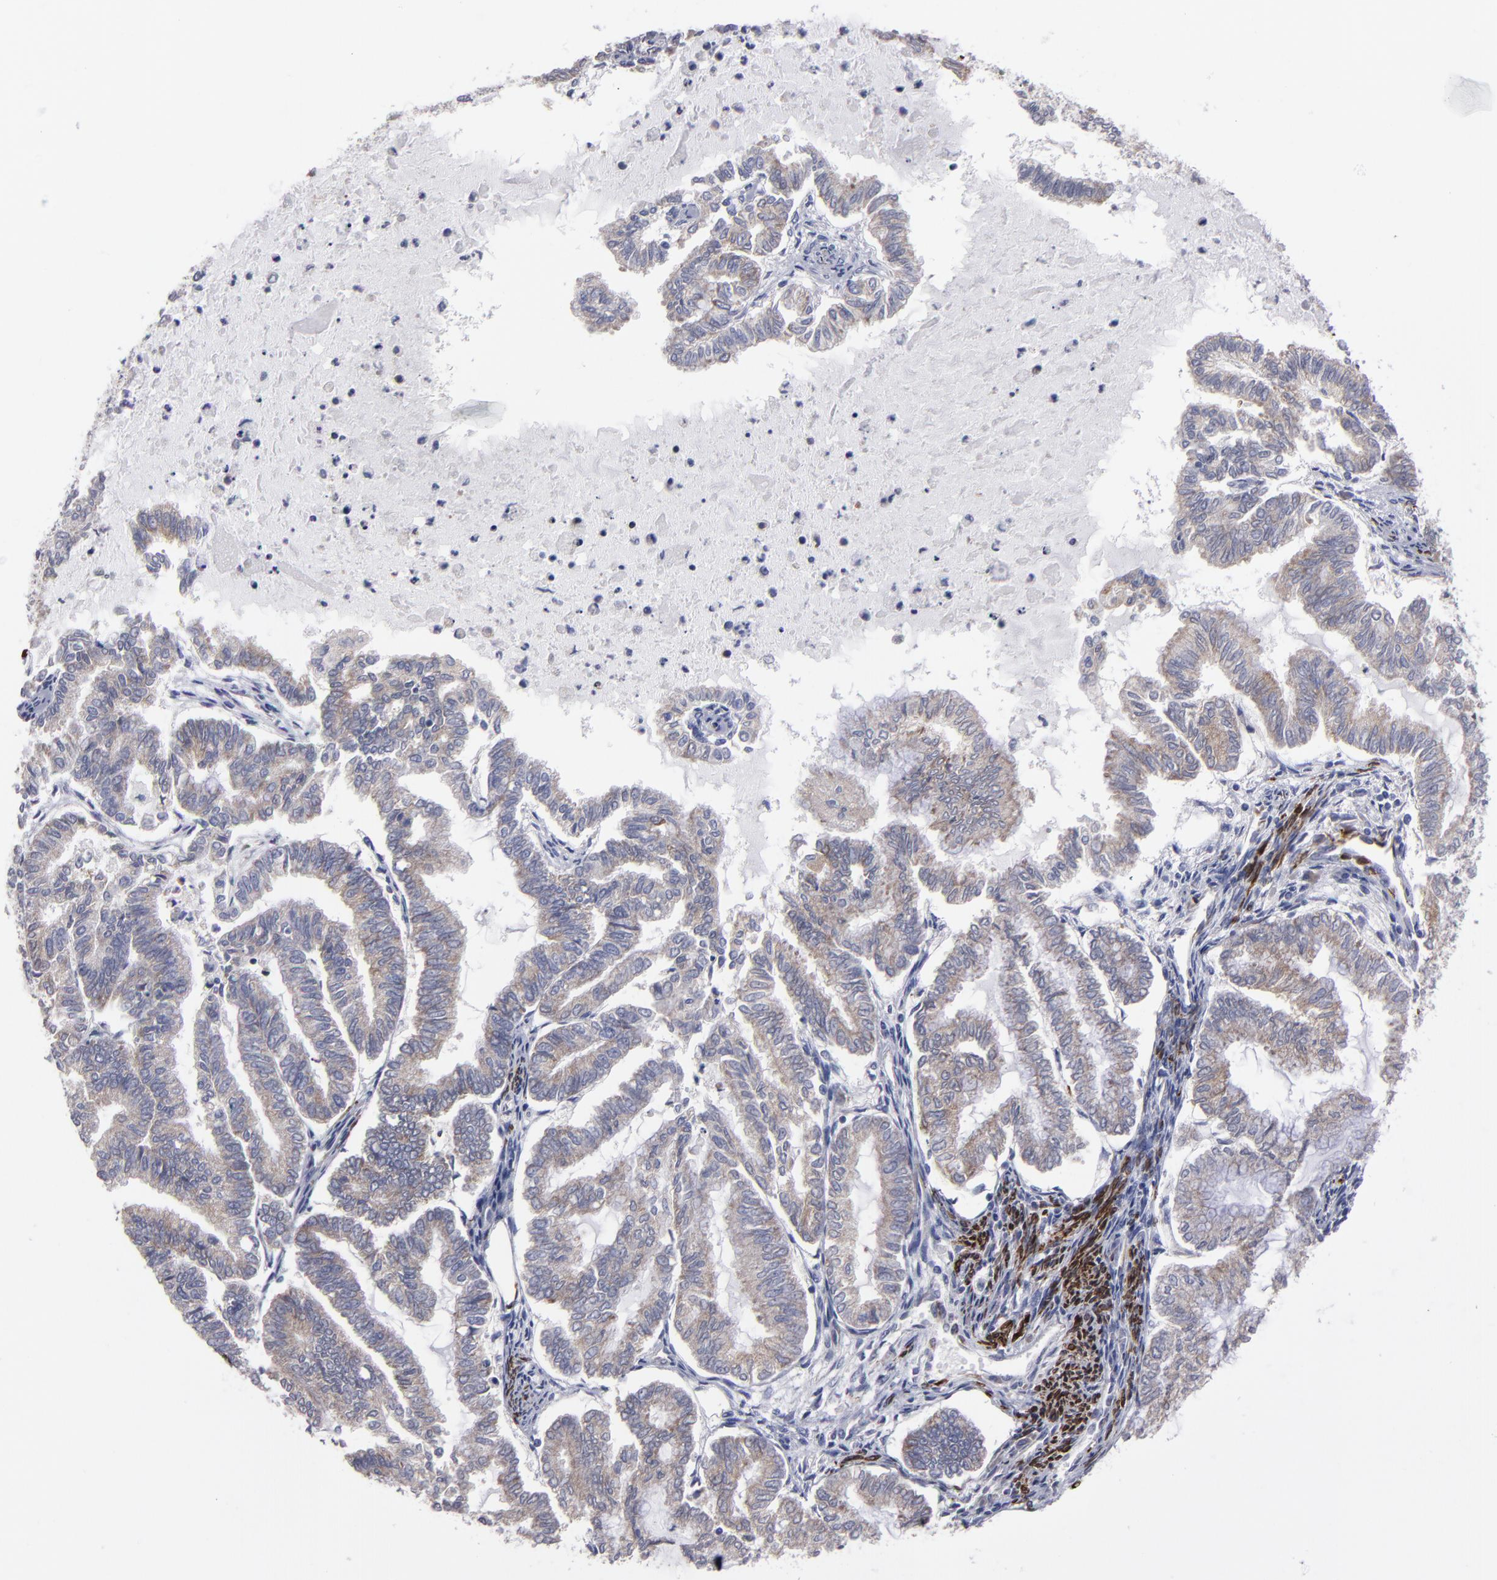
{"staining": {"intensity": "weak", "quantity": ">75%", "location": "cytoplasmic/membranous"}, "tissue": "endometrial cancer", "cell_type": "Tumor cells", "image_type": "cancer", "snomed": [{"axis": "morphology", "description": "Adenocarcinoma, NOS"}, {"axis": "topography", "description": "Endometrium"}], "caption": "The micrograph demonstrates staining of endometrial adenocarcinoma, revealing weak cytoplasmic/membranous protein expression (brown color) within tumor cells.", "gene": "SLMAP", "patient": {"sex": "female", "age": 79}}